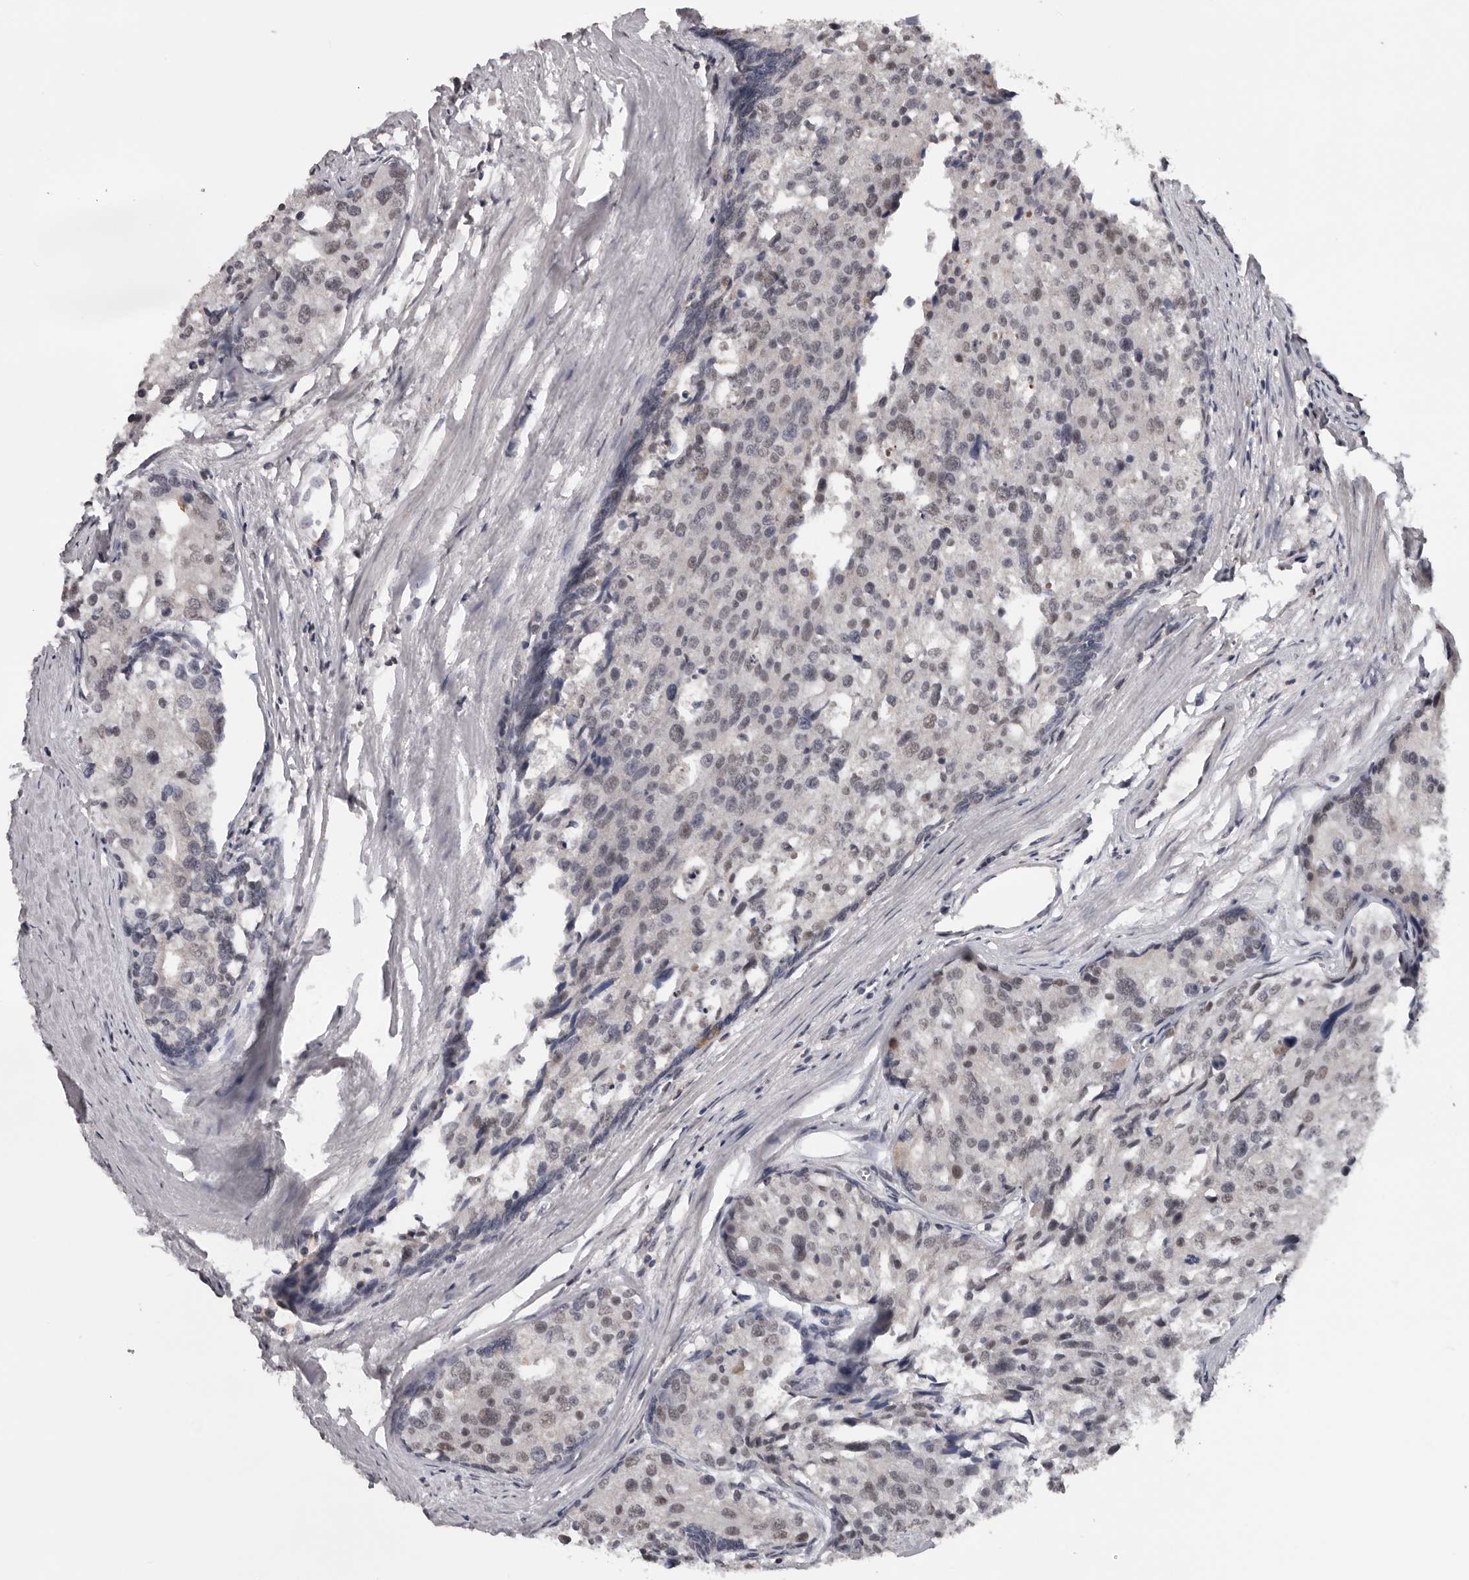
{"staining": {"intensity": "weak", "quantity": "<25%", "location": "nuclear"}, "tissue": "prostate cancer", "cell_type": "Tumor cells", "image_type": "cancer", "snomed": [{"axis": "morphology", "description": "Adenocarcinoma, High grade"}, {"axis": "topography", "description": "Prostate"}], "caption": "Tumor cells show no significant positivity in prostate high-grade adenocarcinoma. The staining is performed using DAB brown chromogen with nuclei counter-stained in using hematoxylin.", "gene": "MOGAT2", "patient": {"sex": "male", "age": 50}}